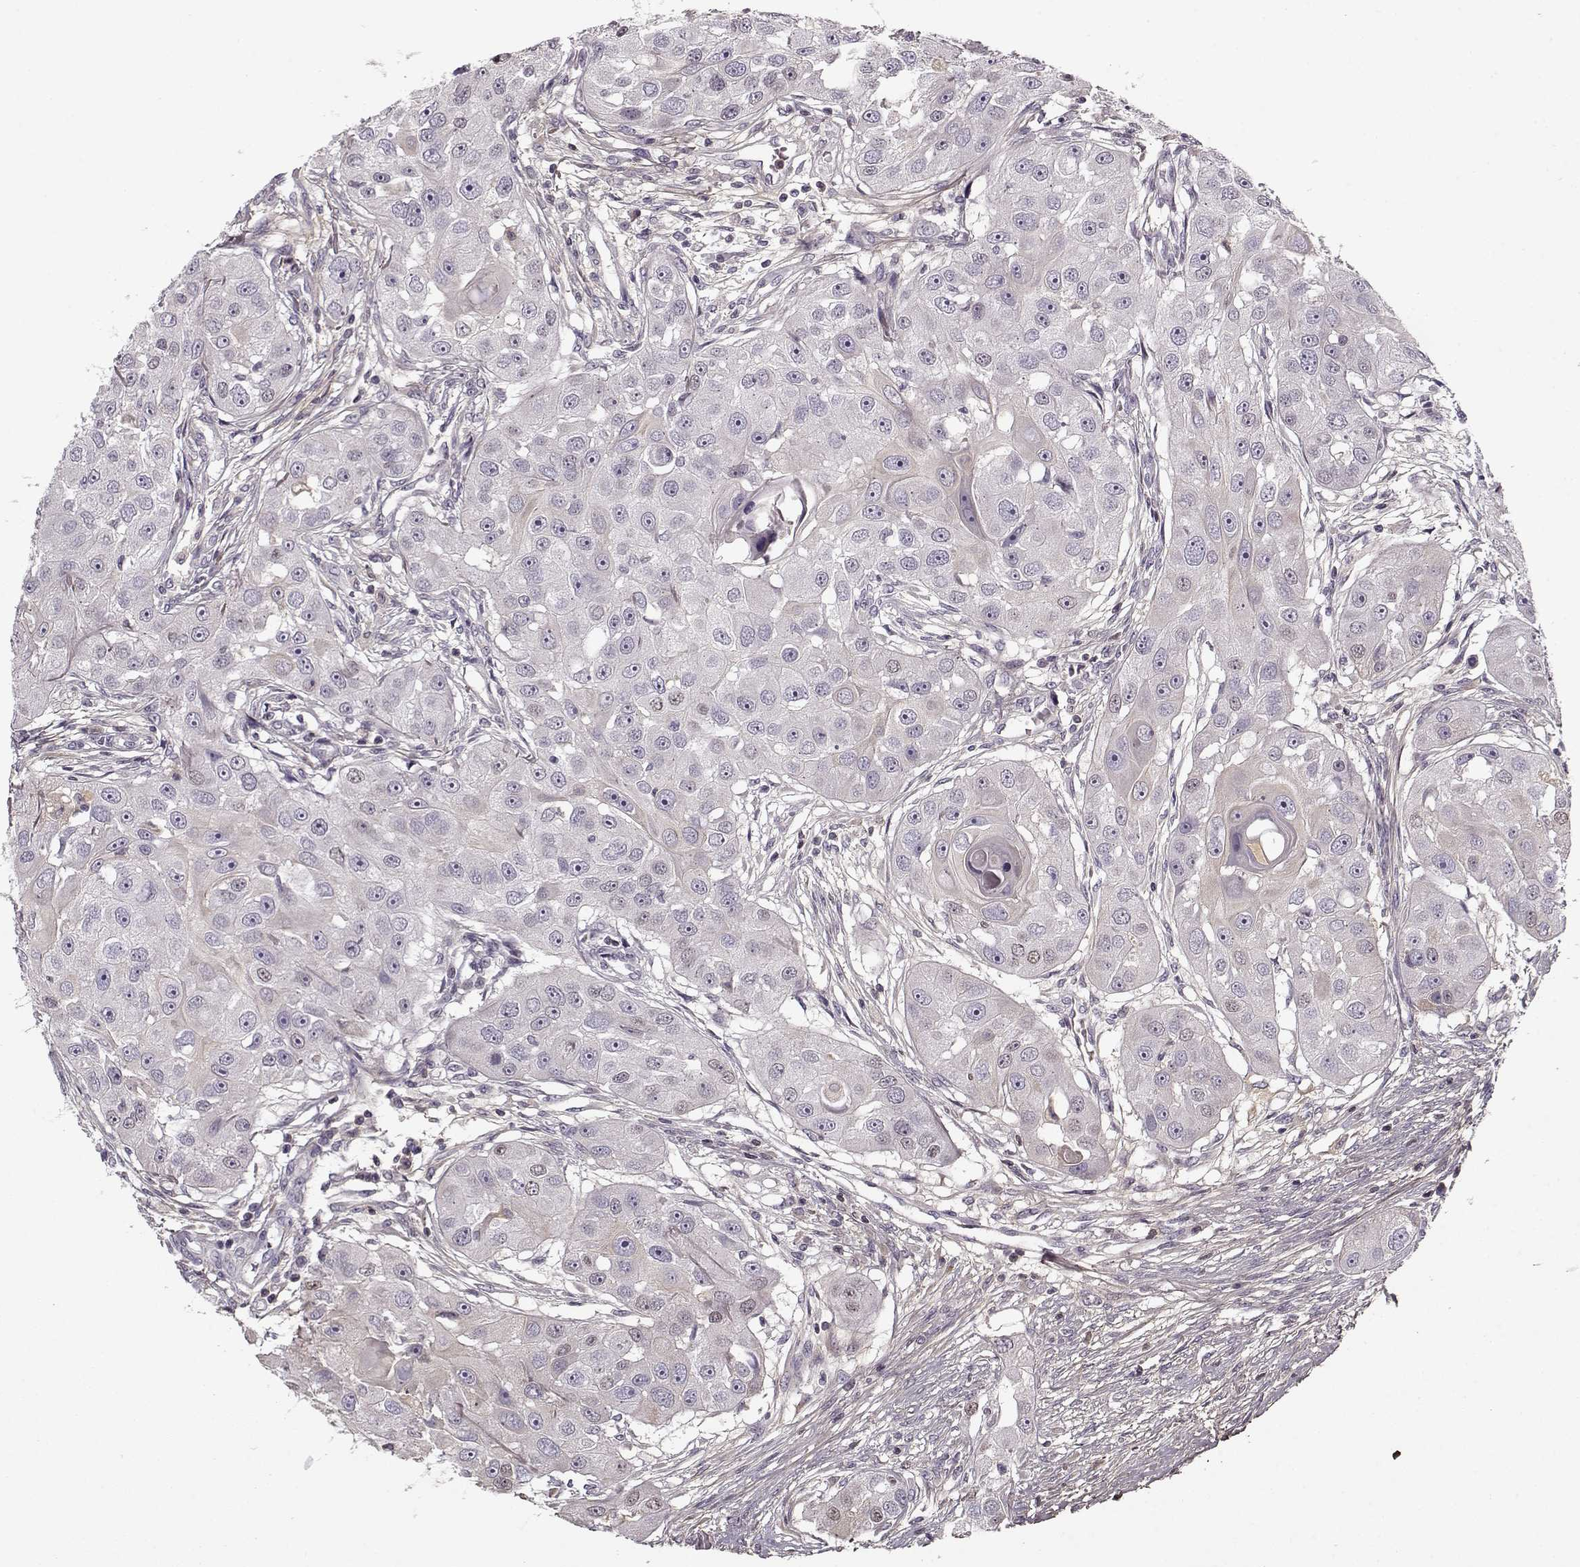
{"staining": {"intensity": "negative", "quantity": "none", "location": "none"}, "tissue": "head and neck cancer", "cell_type": "Tumor cells", "image_type": "cancer", "snomed": [{"axis": "morphology", "description": "Squamous cell carcinoma, NOS"}, {"axis": "topography", "description": "Head-Neck"}], "caption": "IHC of head and neck squamous cell carcinoma demonstrates no positivity in tumor cells. (Brightfield microscopy of DAB (3,3'-diaminobenzidine) IHC at high magnification).", "gene": "LUM", "patient": {"sex": "male", "age": 51}}